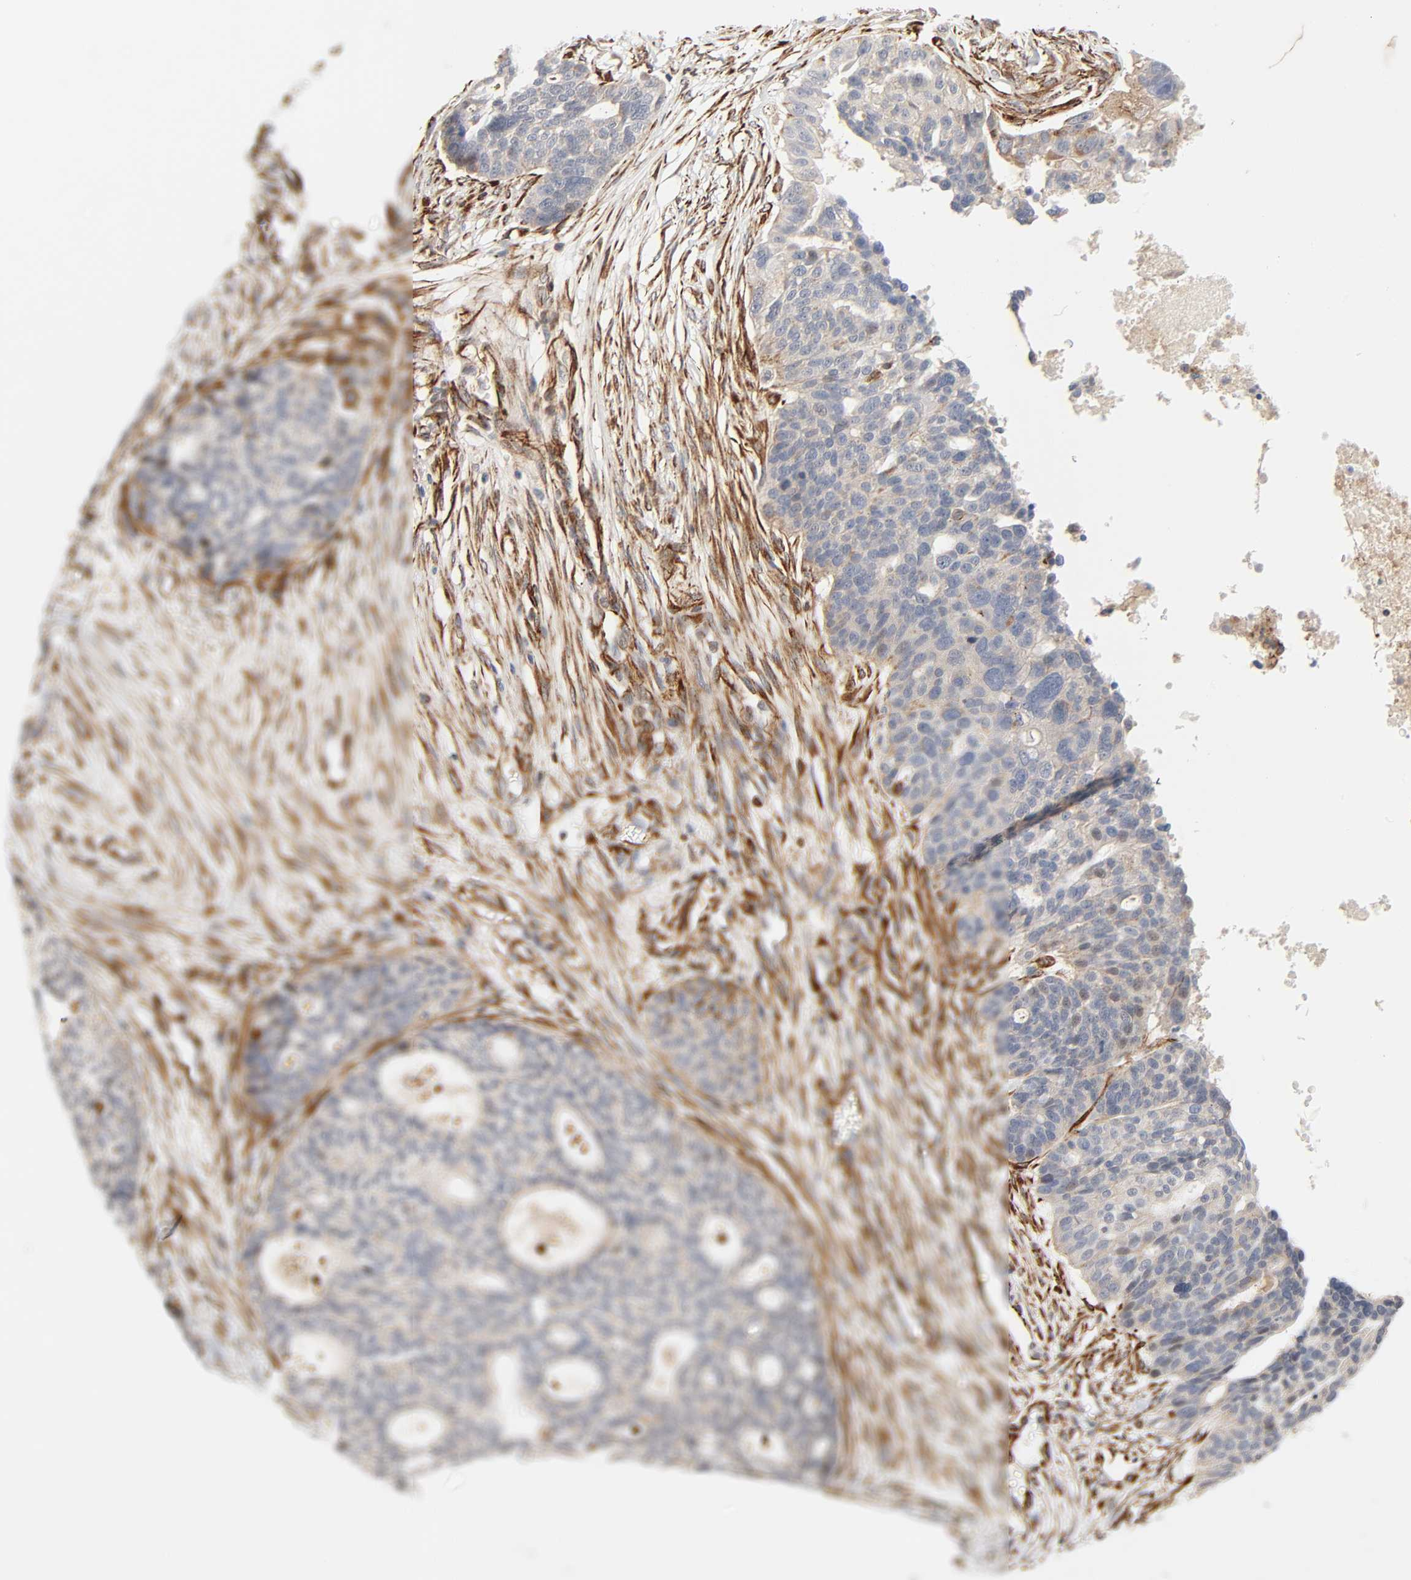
{"staining": {"intensity": "weak", "quantity": ">75%", "location": "cytoplasmic/membranous"}, "tissue": "ovarian cancer", "cell_type": "Tumor cells", "image_type": "cancer", "snomed": [{"axis": "morphology", "description": "Cystadenocarcinoma, serous, NOS"}, {"axis": "topography", "description": "Ovary"}], "caption": "This histopathology image demonstrates immunohistochemistry (IHC) staining of ovarian serous cystadenocarcinoma, with low weak cytoplasmic/membranous staining in approximately >75% of tumor cells.", "gene": "REEP6", "patient": {"sex": "female", "age": 59}}